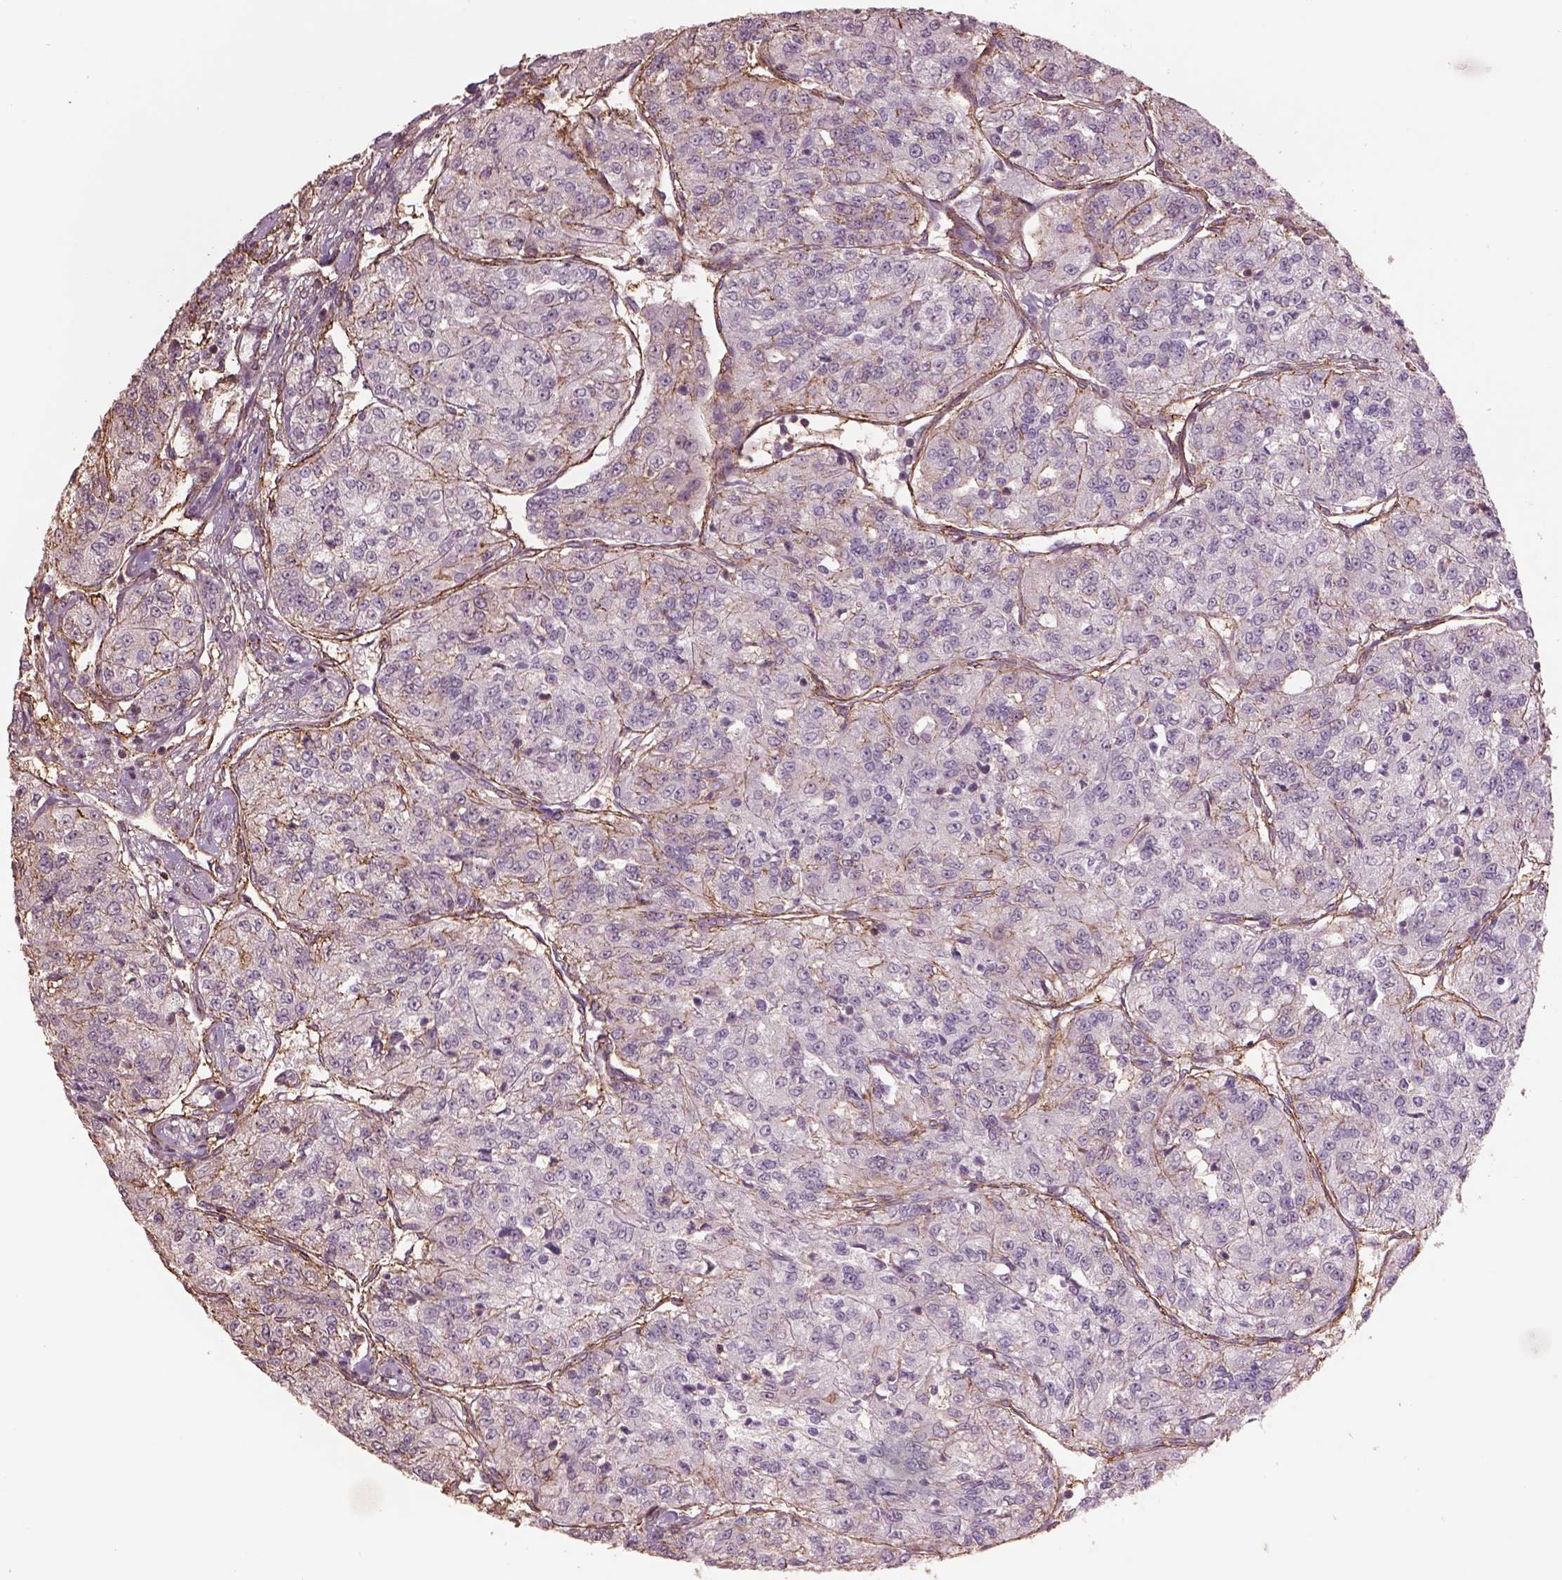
{"staining": {"intensity": "negative", "quantity": "none", "location": "none"}, "tissue": "renal cancer", "cell_type": "Tumor cells", "image_type": "cancer", "snomed": [{"axis": "morphology", "description": "Adenocarcinoma, NOS"}, {"axis": "topography", "description": "Kidney"}], "caption": "The micrograph displays no significant positivity in tumor cells of adenocarcinoma (renal). (DAB (3,3'-diaminobenzidine) immunohistochemistry (IHC), high magnification).", "gene": "LIN7A", "patient": {"sex": "female", "age": 63}}